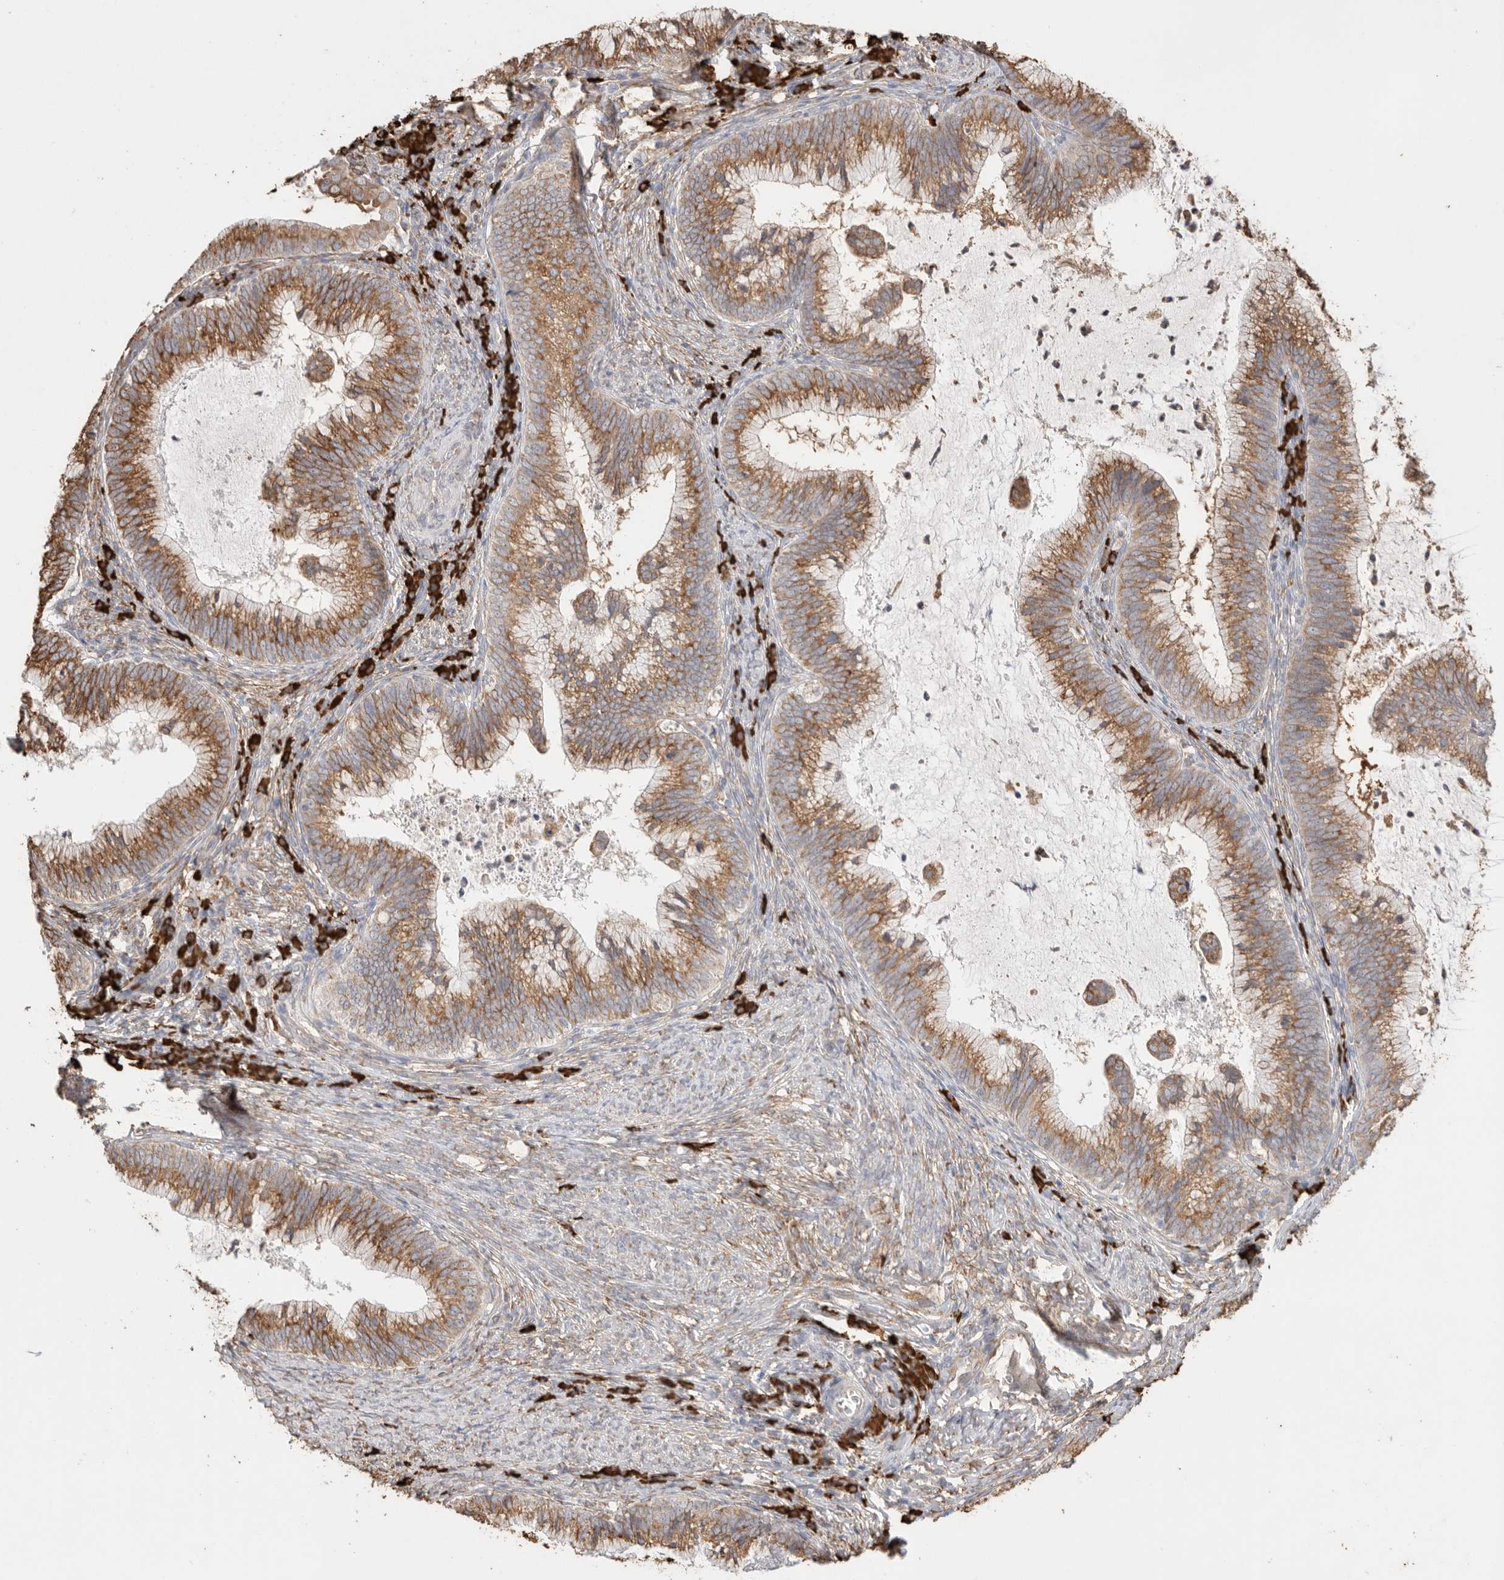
{"staining": {"intensity": "moderate", "quantity": ">75%", "location": "cytoplasmic/membranous"}, "tissue": "cervical cancer", "cell_type": "Tumor cells", "image_type": "cancer", "snomed": [{"axis": "morphology", "description": "Adenocarcinoma, NOS"}, {"axis": "topography", "description": "Cervix"}], "caption": "Cervical cancer tissue reveals moderate cytoplasmic/membranous staining in about >75% of tumor cells, visualized by immunohistochemistry. (Brightfield microscopy of DAB IHC at high magnification).", "gene": "BLOC1S5", "patient": {"sex": "female", "age": 36}}